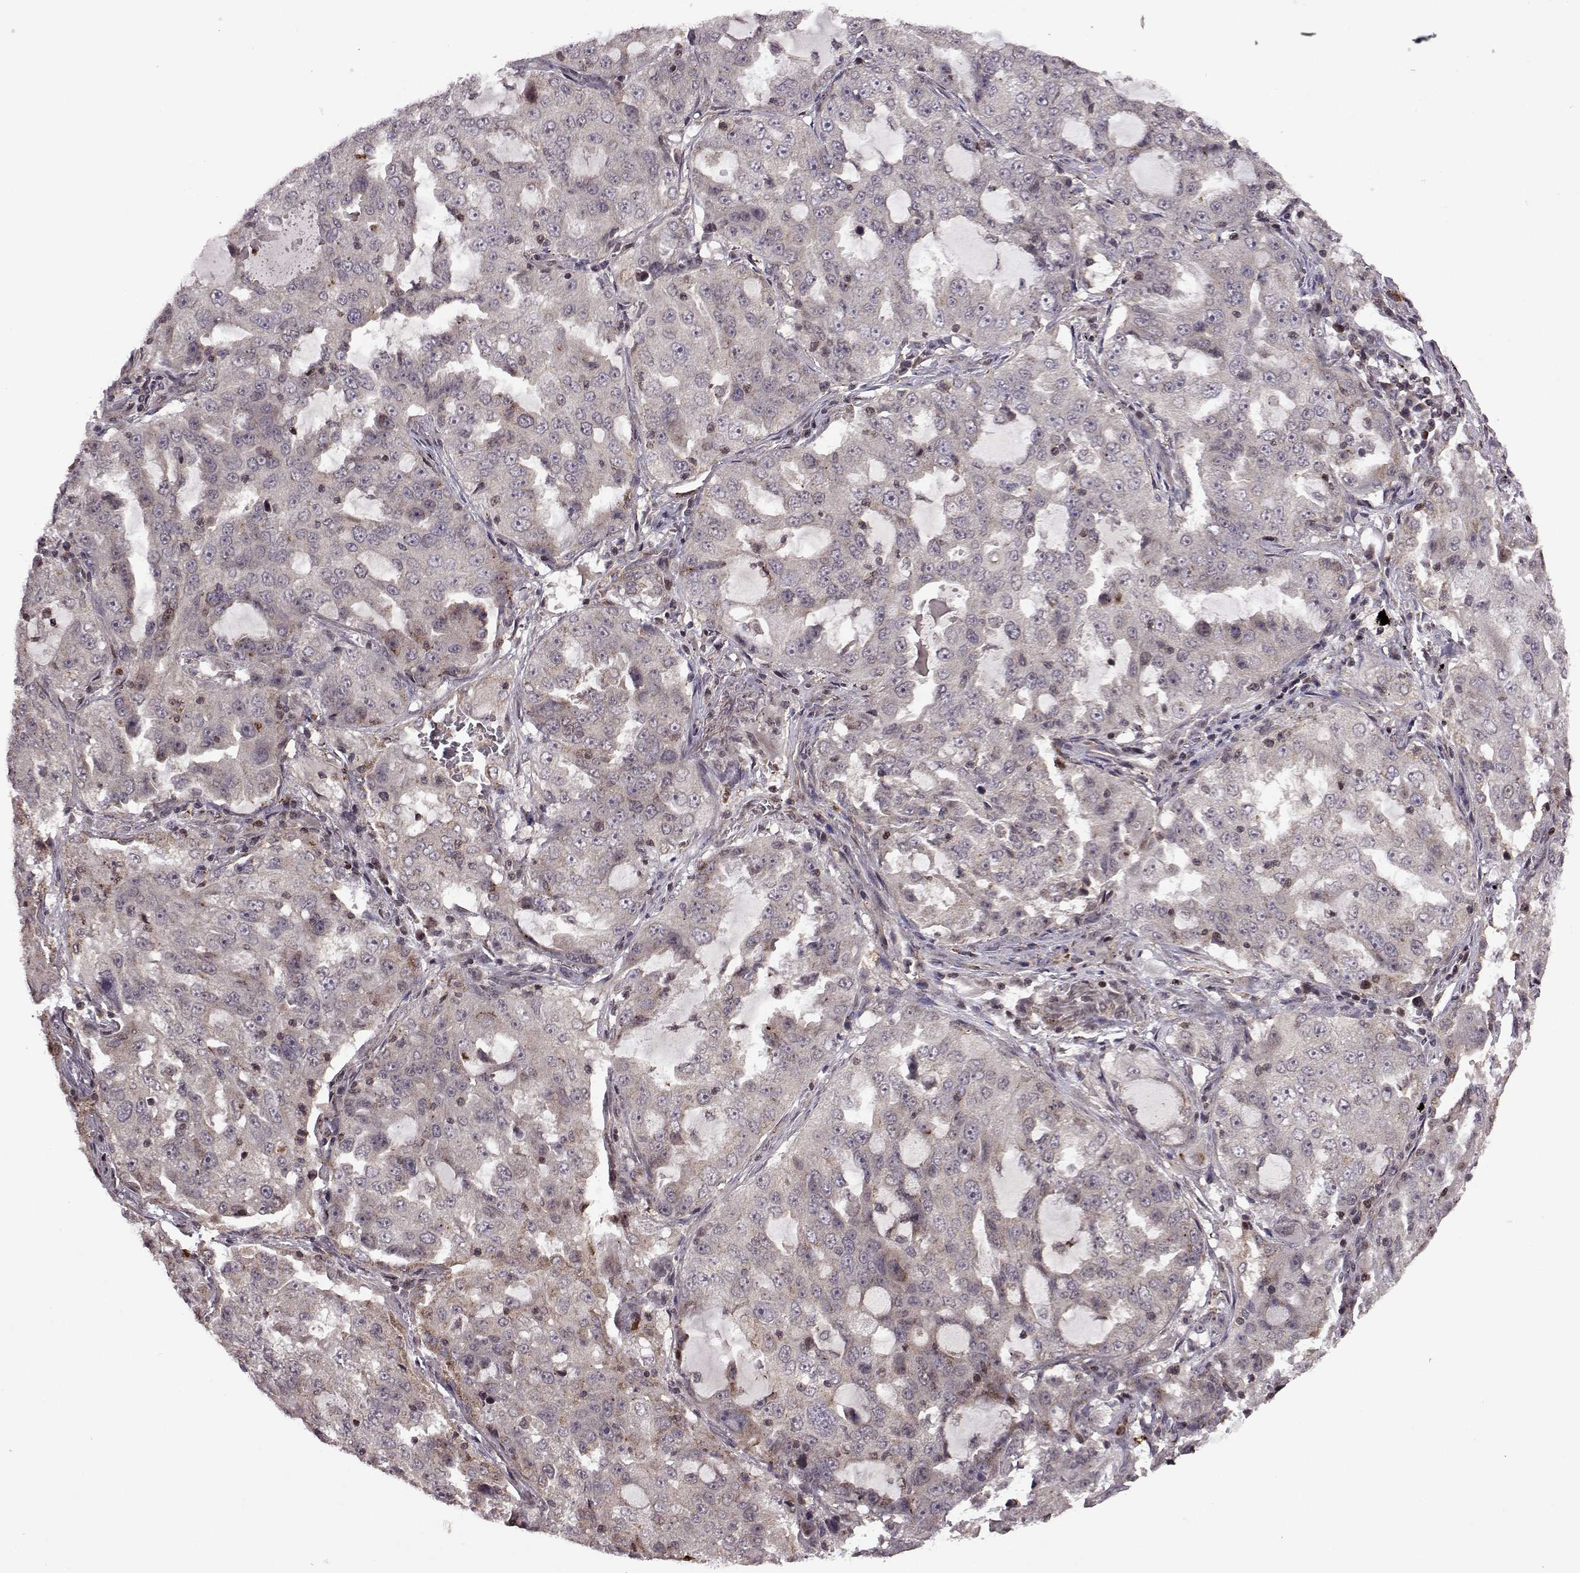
{"staining": {"intensity": "weak", "quantity": "<25%", "location": "cytoplasmic/membranous"}, "tissue": "lung cancer", "cell_type": "Tumor cells", "image_type": "cancer", "snomed": [{"axis": "morphology", "description": "Adenocarcinoma, NOS"}, {"axis": "topography", "description": "Lung"}], "caption": "High magnification brightfield microscopy of lung adenocarcinoma stained with DAB (3,3'-diaminobenzidine) (brown) and counterstained with hematoxylin (blue): tumor cells show no significant expression. (IHC, brightfield microscopy, high magnification).", "gene": "TRMU", "patient": {"sex": "female", "age": 61}}